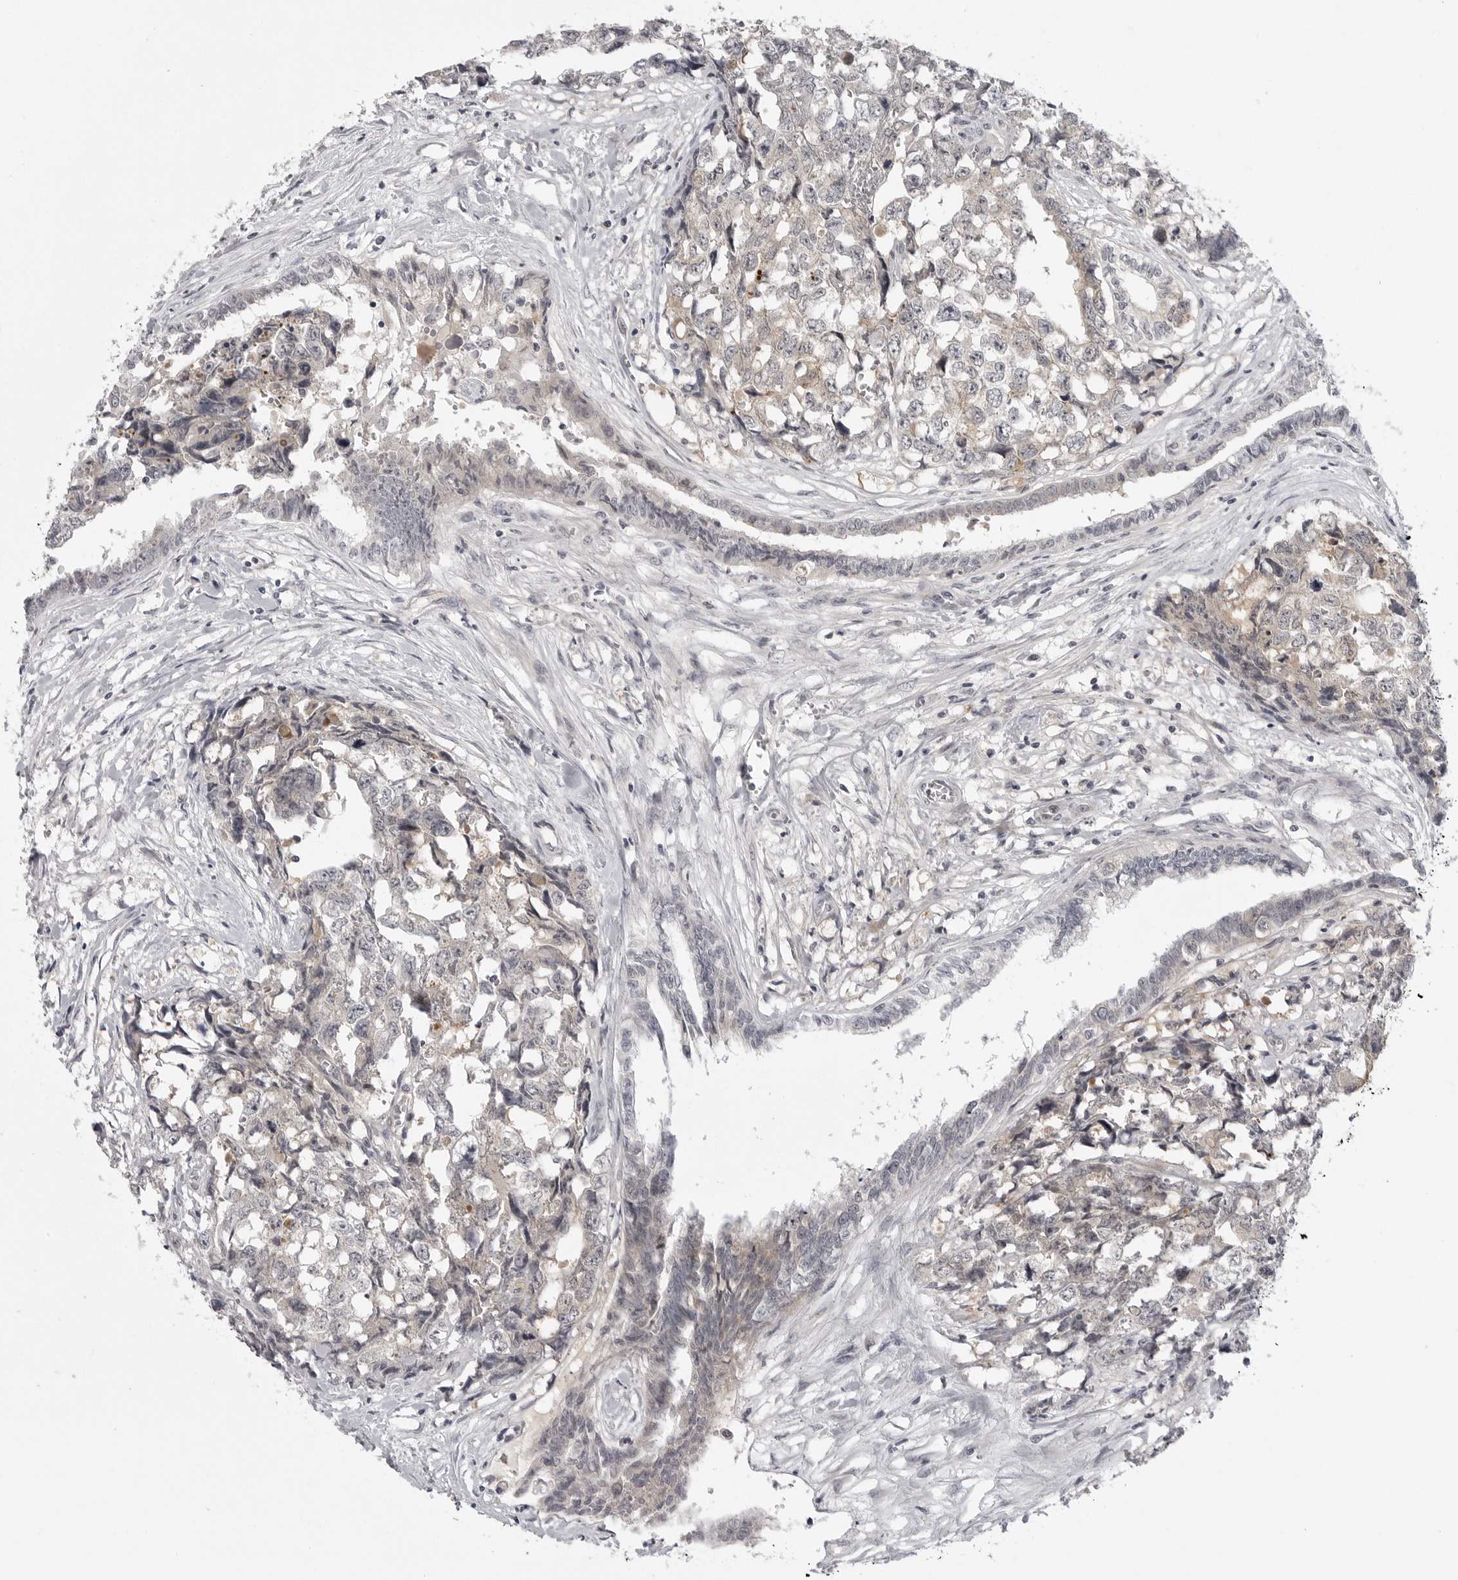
{"staining": {"intensity": "negative", "quantity": "none", "location": "none"}, "tissue": "testis cancer", "cell_type": "Tumor cells", "image_type": "cancer", "snomed": [{"axis": "morphology", "description": "Carcinoma, Embryonal, NOS"}, {"axis": "topography", "description": "Testis"}], "caption": "Tumor cells are negative for protein expression in human embryonal carcinoma (testis).", "gene": "CD300LD", "patient": {"sex": "male", "age": 31}}